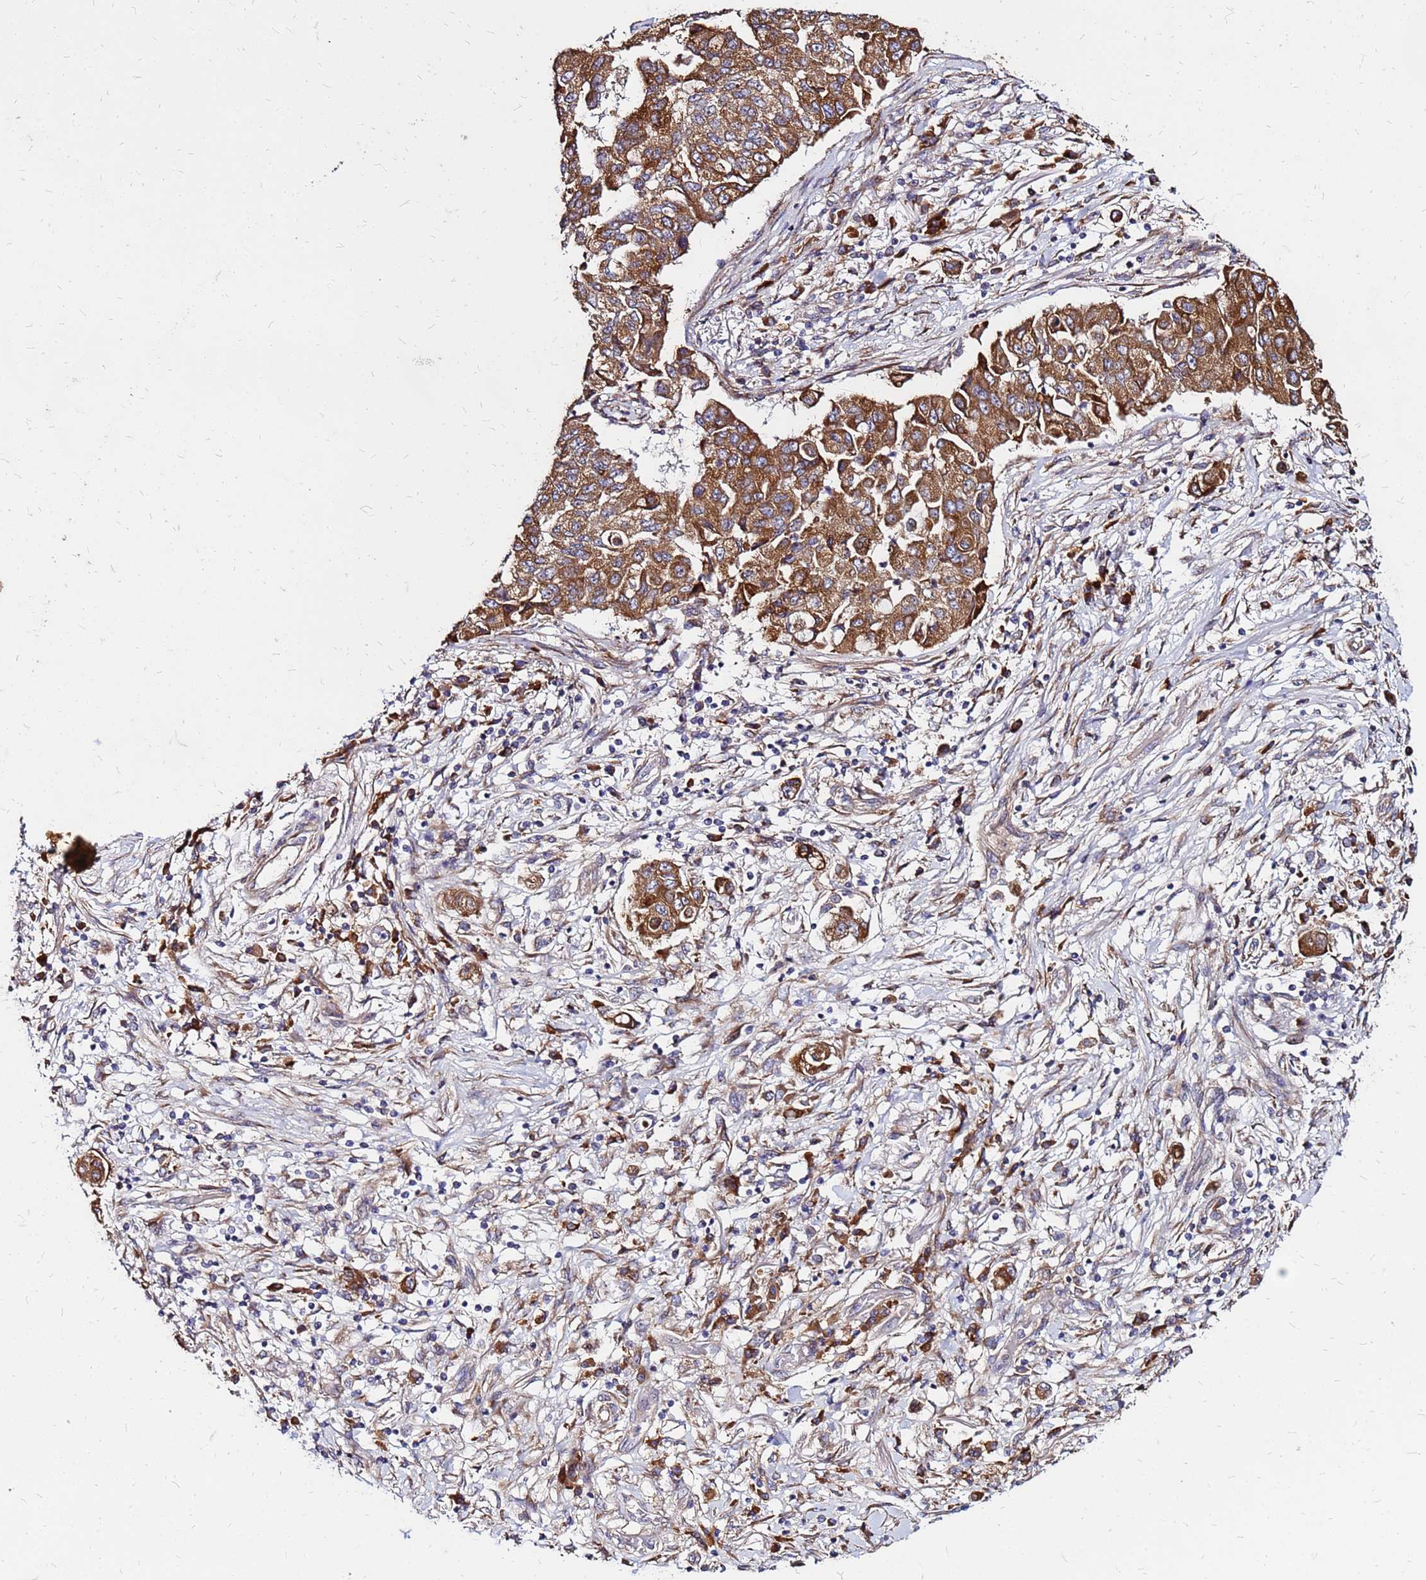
{"staining": {"intensity": "strong", "quantity": ">75%", "location": "cytoplasmic/membranous"}, "tissue": "lung cancer", "cell_type": "Tumor cells", "image_type": "cancer", "snomed": [{"axis": "morphology", "description": "Squamous cell carcinoma, NOS"}, {"axis": "topography", "description": "Lung"}], "caption": "Immunohistochemistry staining of lung squamous cell carcinoma, which shows high levels of strong cytoplasmic/membranous positivity in about >75% of tumor cells indicating strong cytoplasmic/membranous protein staining. The staining was performed using DAB (brown) for protein detection and nuclei were counterstained in hematoxylin (blue).", "gene": "VMO1", "patient": {"sex": "male", "age": 74}}